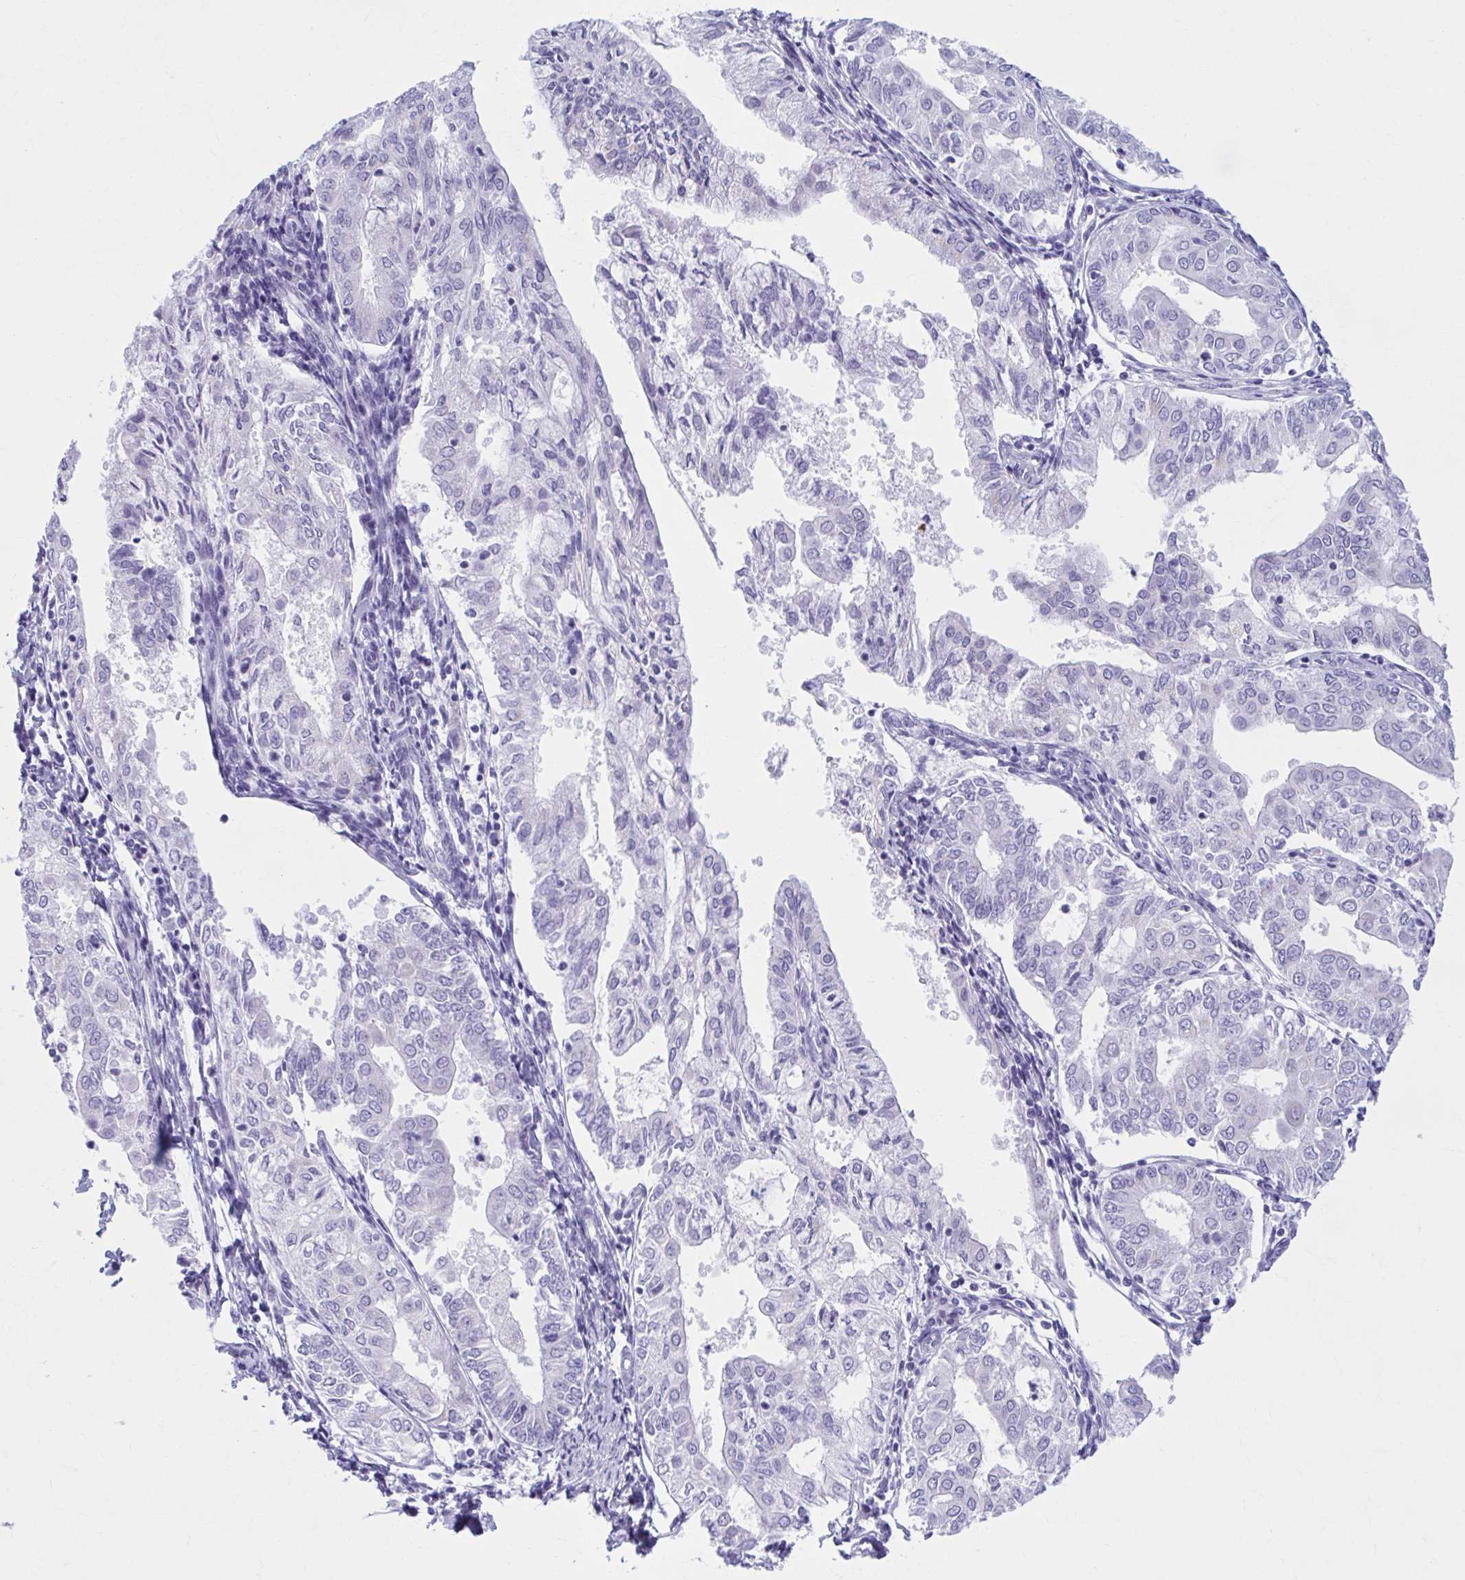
{"staining": {"intensity": "negative", "quantity": "none", "location": "none"}, "tissue": "endometrial cancer", "cell_type": "Tumor cells", "image_type": "cancer", "snomed": [{"axis": "morphology", "description": "Adenocarcinoma, NOS"}, {"axis": "topography", "description": "Endometrium"}], "caption": "The histopathology image shows no staining of tumor cells in endometrial cancer. (Brightfield microscopy of DAB (3,3'-diaminobenzidine) immunohistochemistry (IHC) at high magnification).", "gene": "KCNE2", "patient": {"sex": "female", "age": 68}}